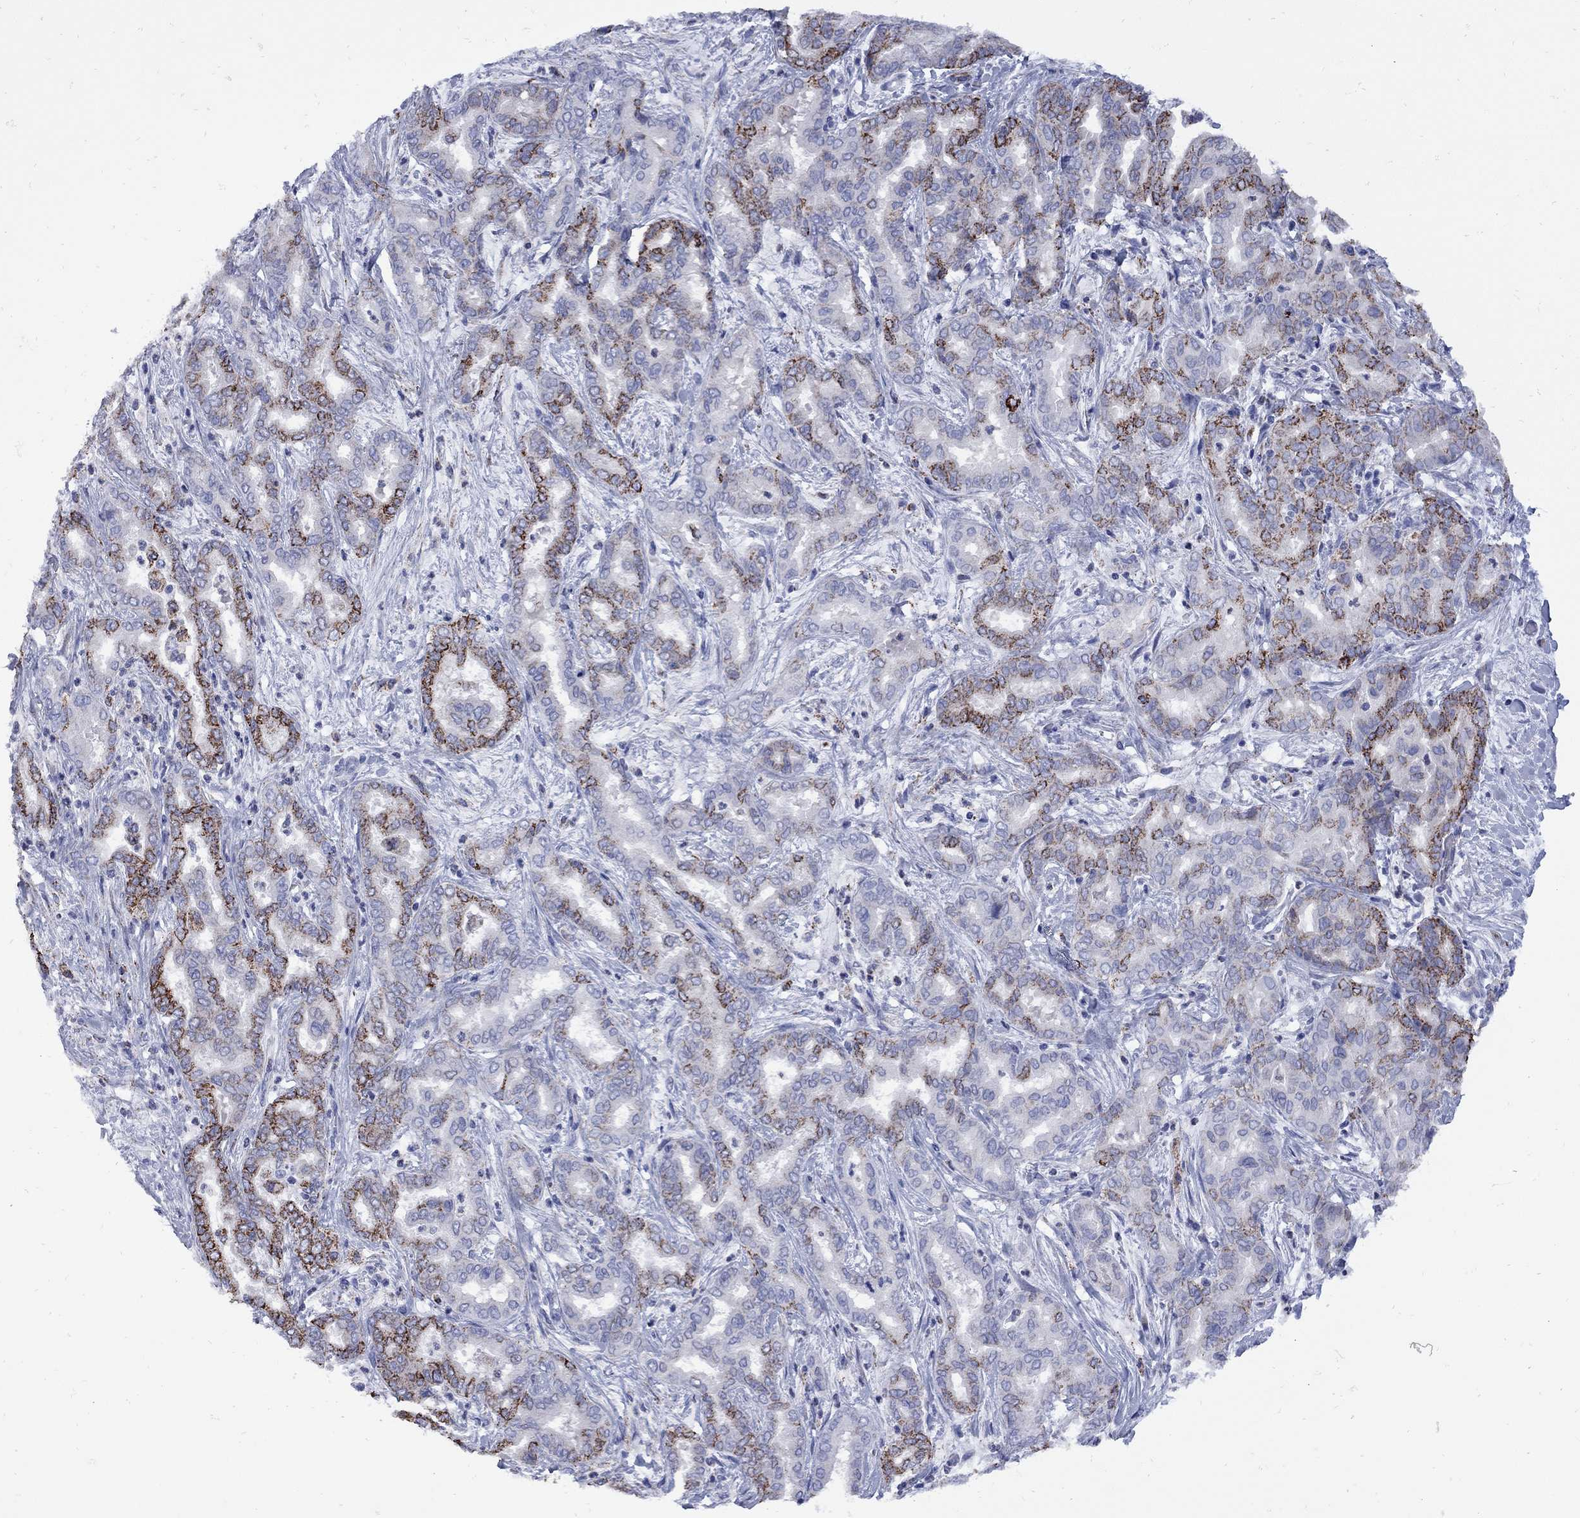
{"staining": {"intensity": "strong", "quantity": "<25%", "location": "cytoplasmic/membranous"}, "tissue": "liver cancer", "cell_type": "Tumor cells", "image_type": "cancer", "snomed": [{"axis": "morphology", "description": "Cholangiocarcinoma"}, {"axis": "topography", "description": "Liver"}], "caption": "Human liver cancer stained for a protein (brown) shows strong cytoplasmic/membranous positive staining in about <25% of tumor cells.", "gene": "SESTD1", "patient": {"sex": "female", "age": 64}}